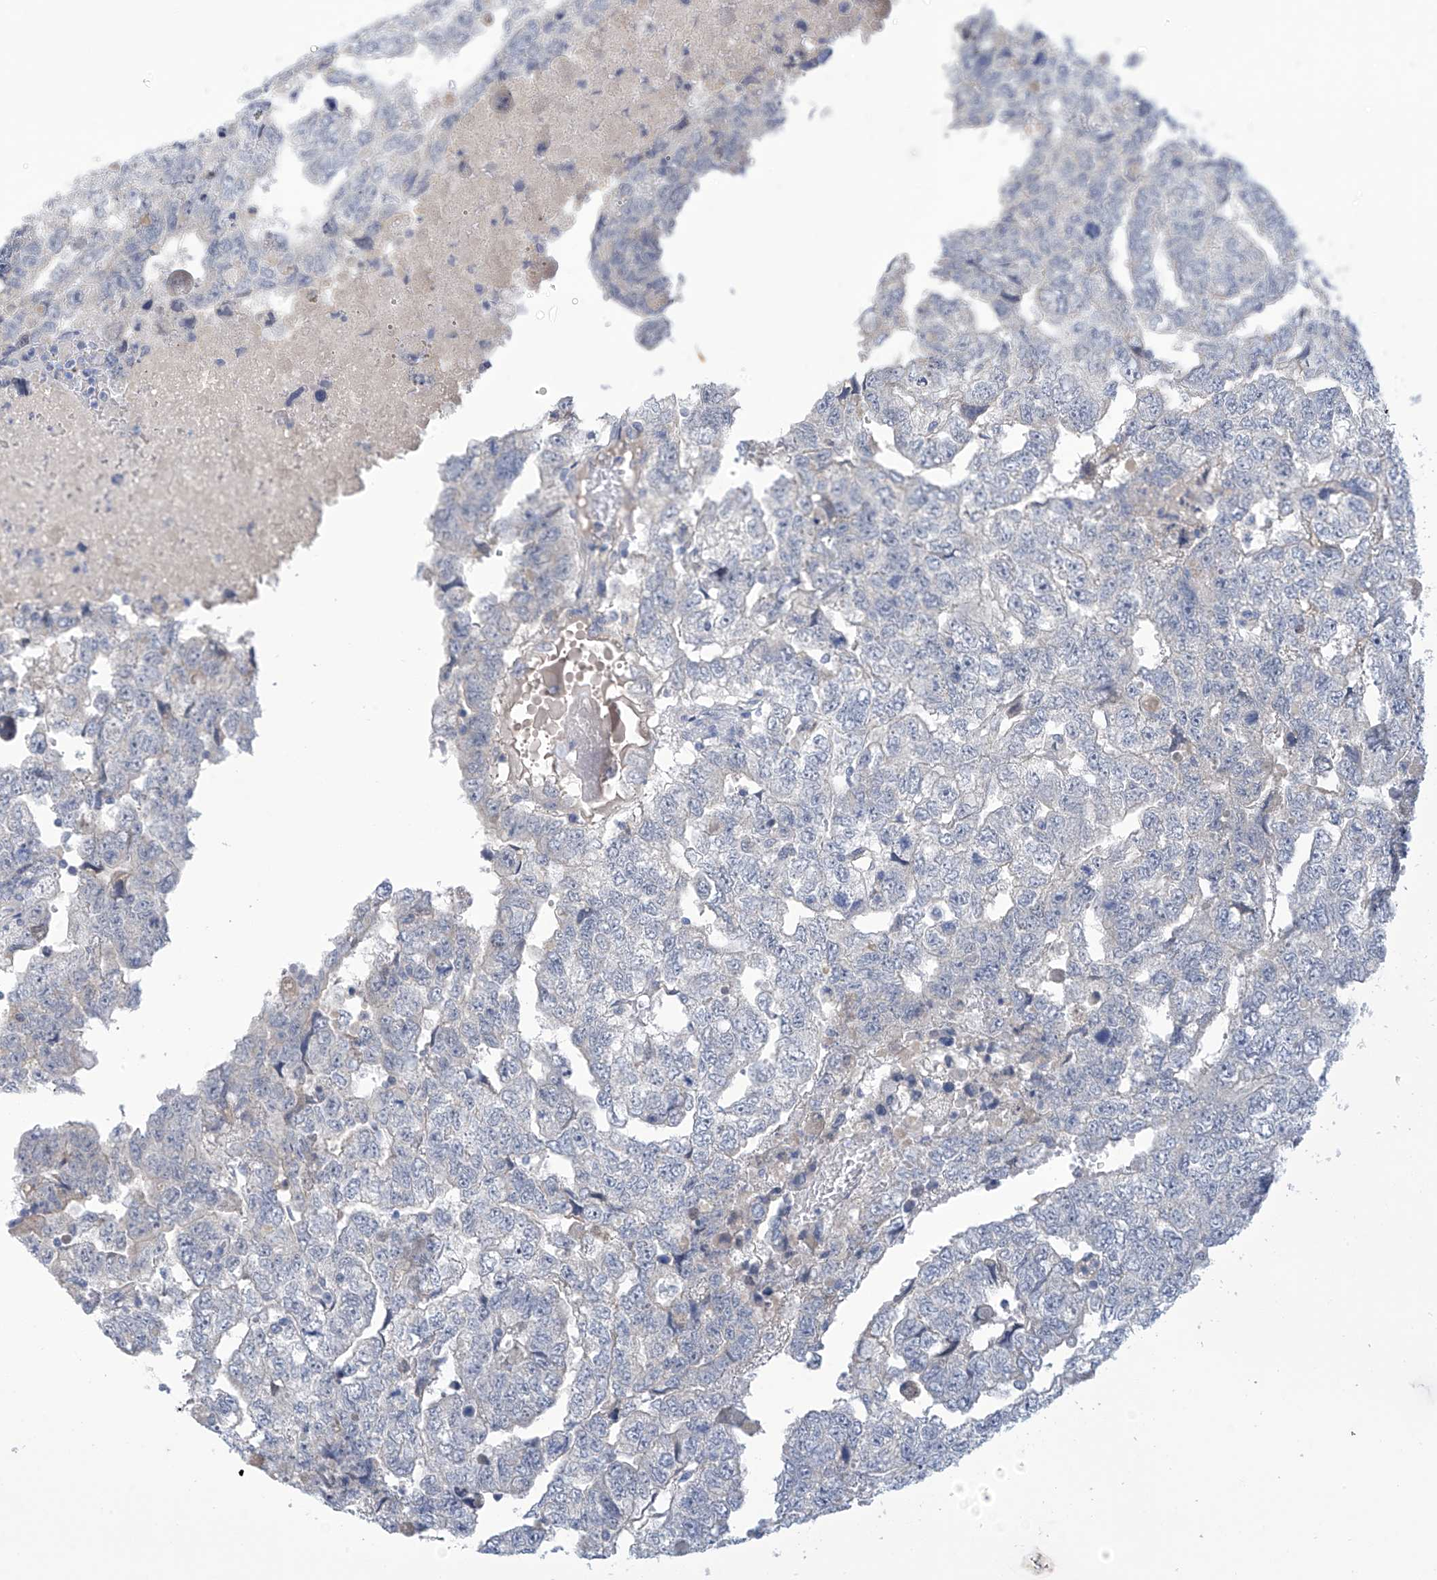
{"staining": {"intensity": "negative", "quantity": "none", "location": "none"}, "tissue": "testis cancer", "cell_type": "Tumor cells", "image_type": "cancer", "snomed": [{"axis": "morphology", "description": "Carcinoma, Embryonal, NOS"}, {"axis": "topography", "description": "Testis"}], "caption": "Testis cancer stained for a protein using IHC demonstrates no positivity tumor cells.", "gene": "IBA57", "patient": {"sex": "male", "age": 36}}